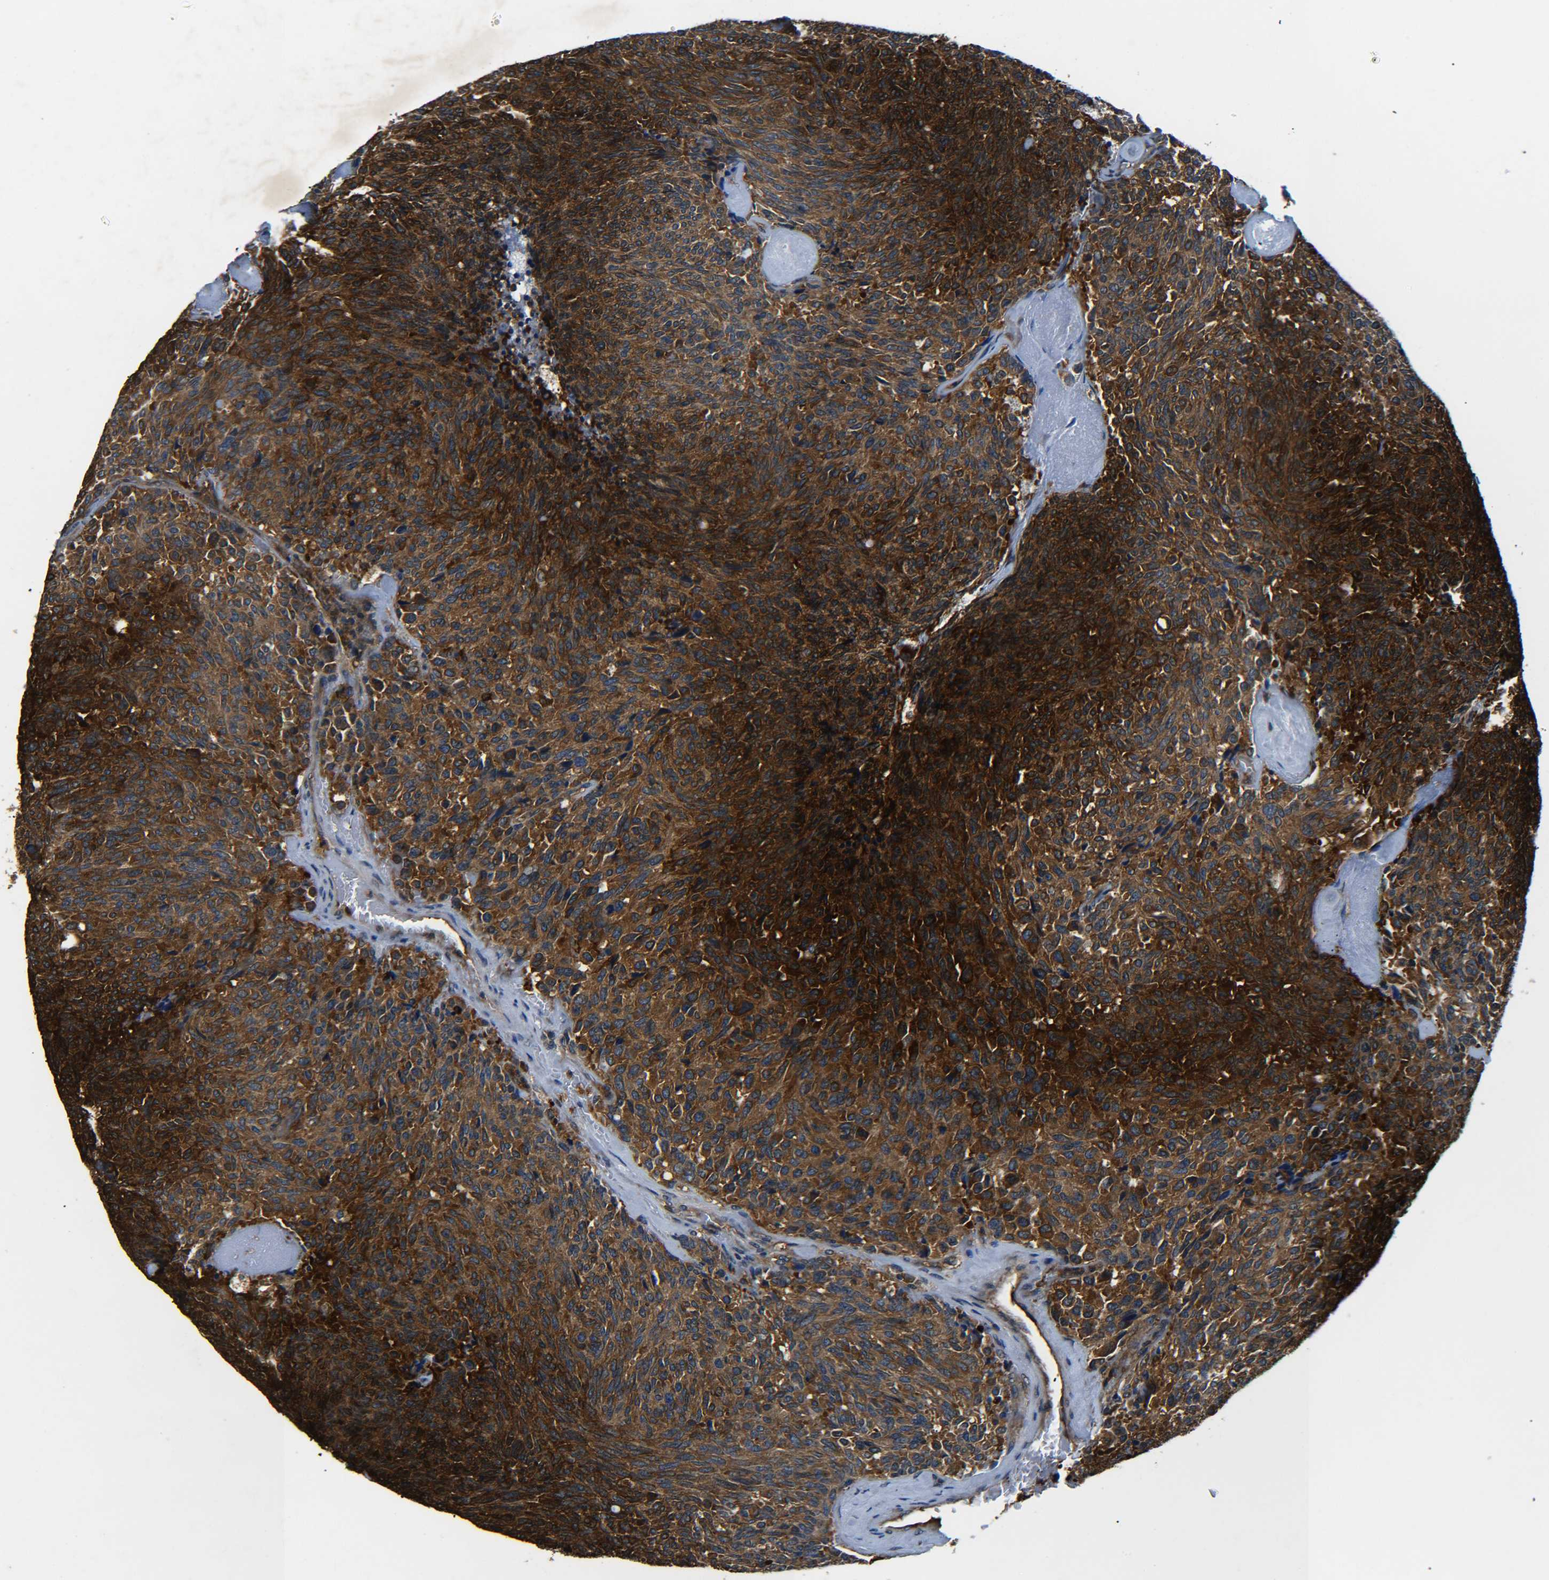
{"staining": {"intensity": "strong", "quantity": "25%-75%", "location": "cytoplasmic/membranous"}, "tissue": "carcinoid", "cell_type": "Tumor cells", "image_type": "cancer", "snomed": [{"axis": "morphology", "description": "Carcinoid, malignant, NOS"}, {"axis": "topography", "description": "Pancreas"}], "caption": "Protein analysis of carcinoid (malignant) tissue reveals strong cytoplasmic/membranous expression in about 25%-75% of tumor cells.", "gene": "PREB", "patient": {"sex": "female", "age": 54}}